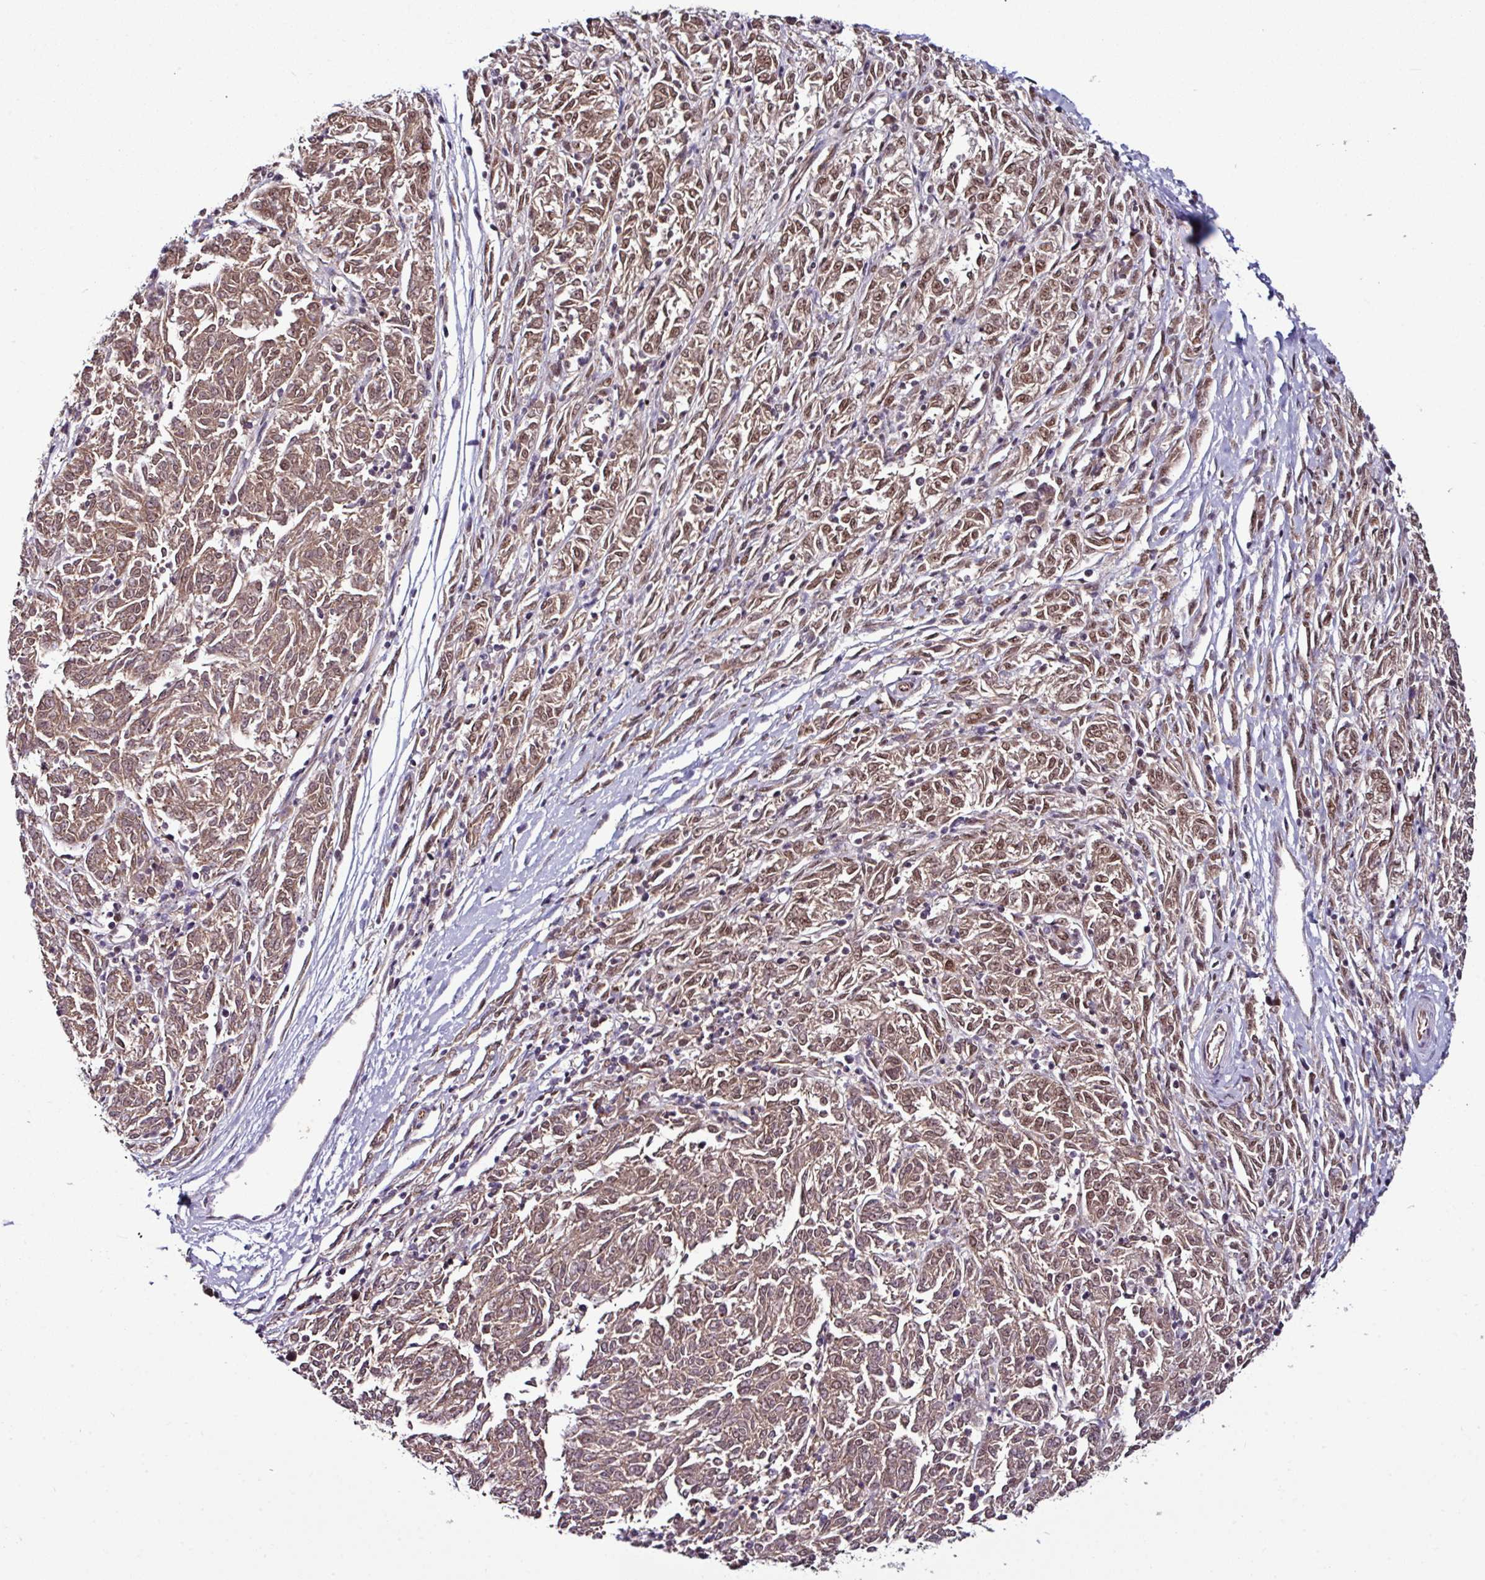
{"staining": {"intensity": "moderate", "quantity": ">75%", "location": "cytoplasmic/membranous,nuclear"}, "tissue": "melanoma", "cell_type": "Tumor cells", "image_type": "cancer", "snomed": [{"axis": "morphology", "description": "Malignant melanoma, NOS"}, {"axis": "topography", "description": "Skin"}], "caption": "The immunohistochemical stain highlights moderate cytoplasmic/membranous and nuclear positivity in tumor cells of melanoma tissue. The staining is performed using DAB (3,3'-diaminobenzidine) brown chromogen to label protein expression. The nuclei are counter-stained blue using hematoxylin.", "gene": "MORF4L2", "patient": {"sex": "female", "age": 72}}